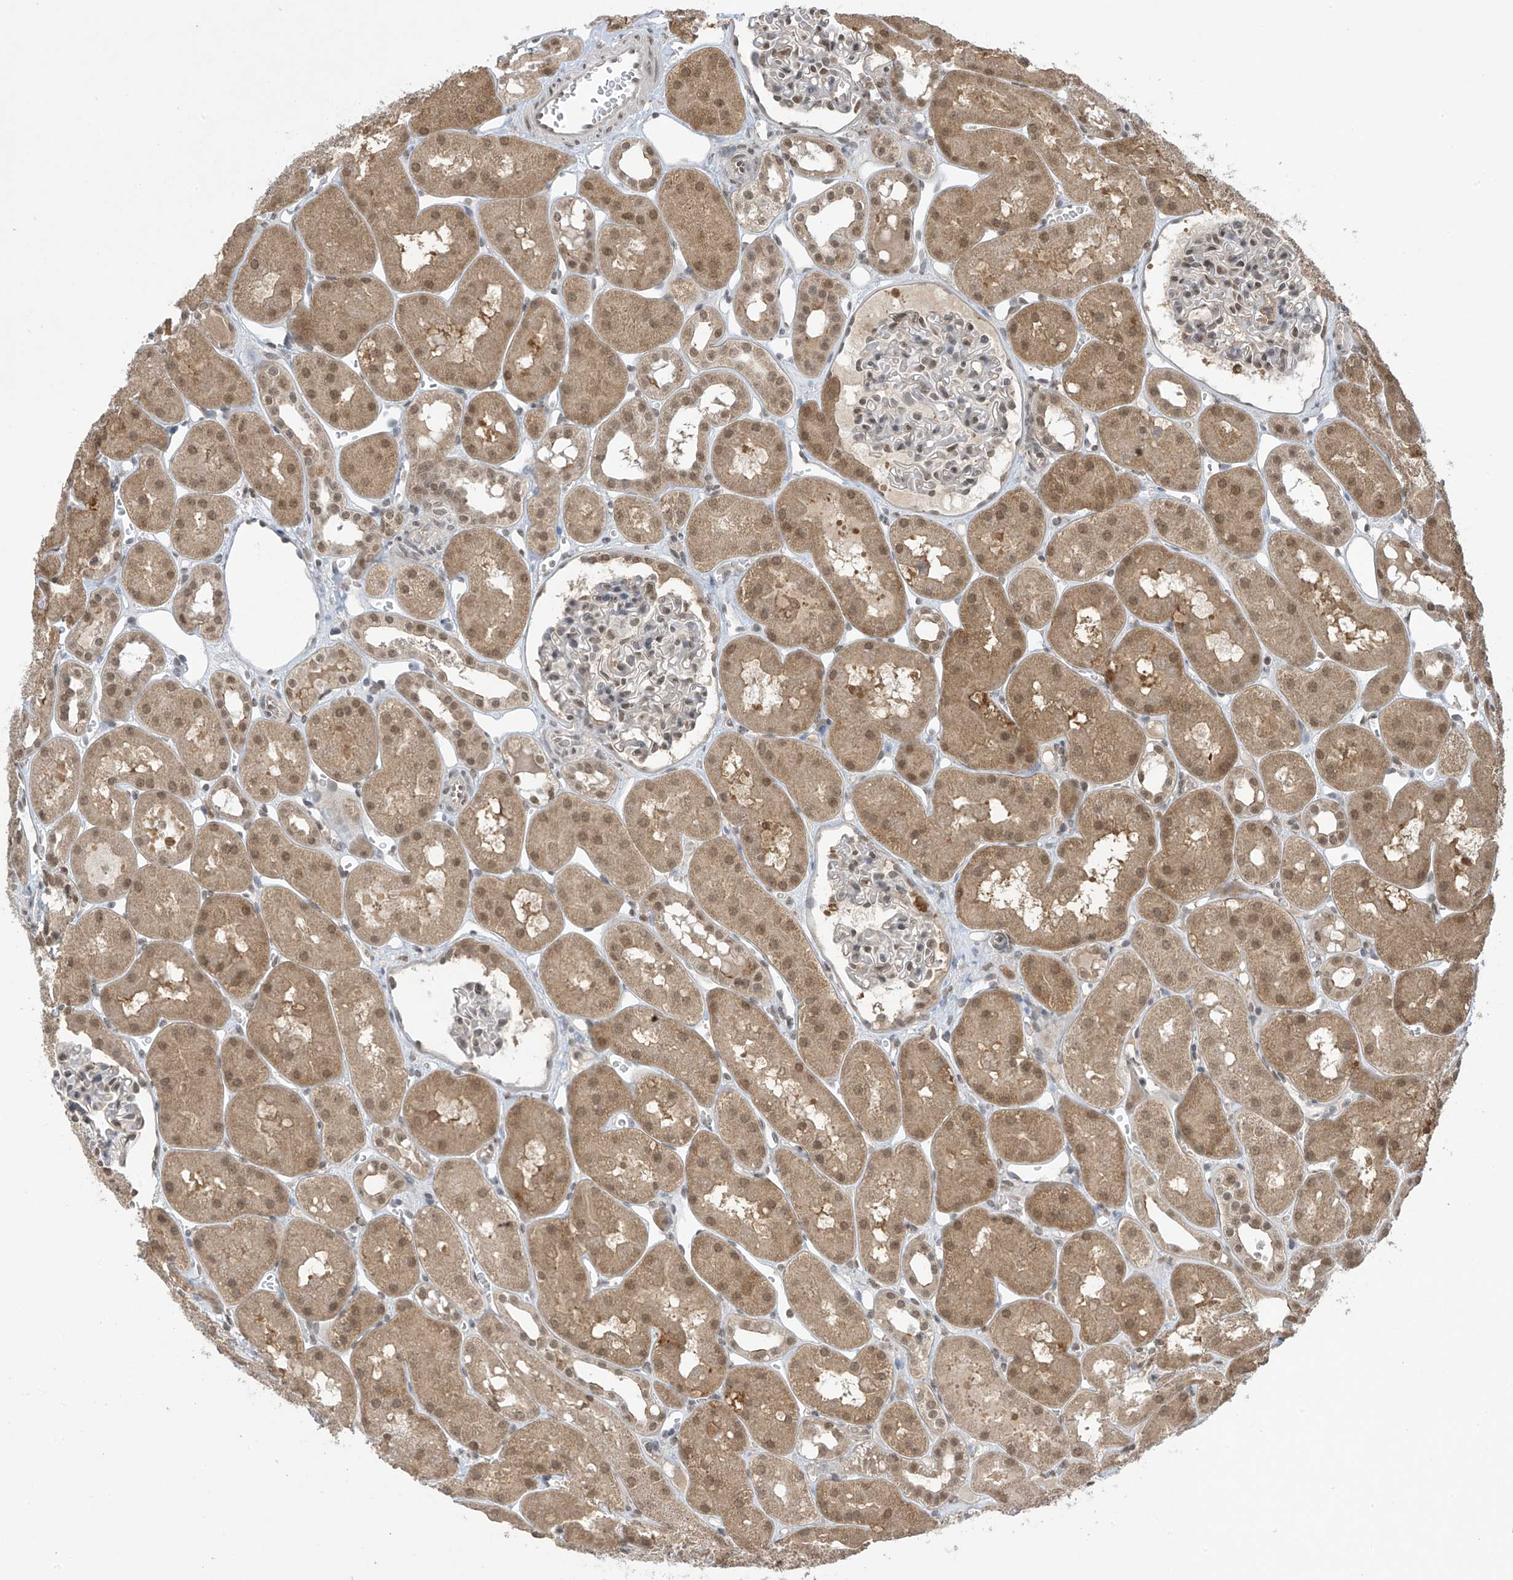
{"staining": {"intensity": "weak", "quantity": "25%-75%", "location": "nuclear"}, "tissue": "kidney", "cell_type": "Cells in glomeruli", "image_type": "normal", "snomed": [{"axis": "morphology", "description": "Normal tissue, NOS"}, {"axis": "topography", "description": "Kidney"}], "caption": "Kidney stained for a protein reveals weak nuclear positivity in cells in glomeruli.", "gene": "LCOR", "patient": {"sex": "male", "age": 16}}